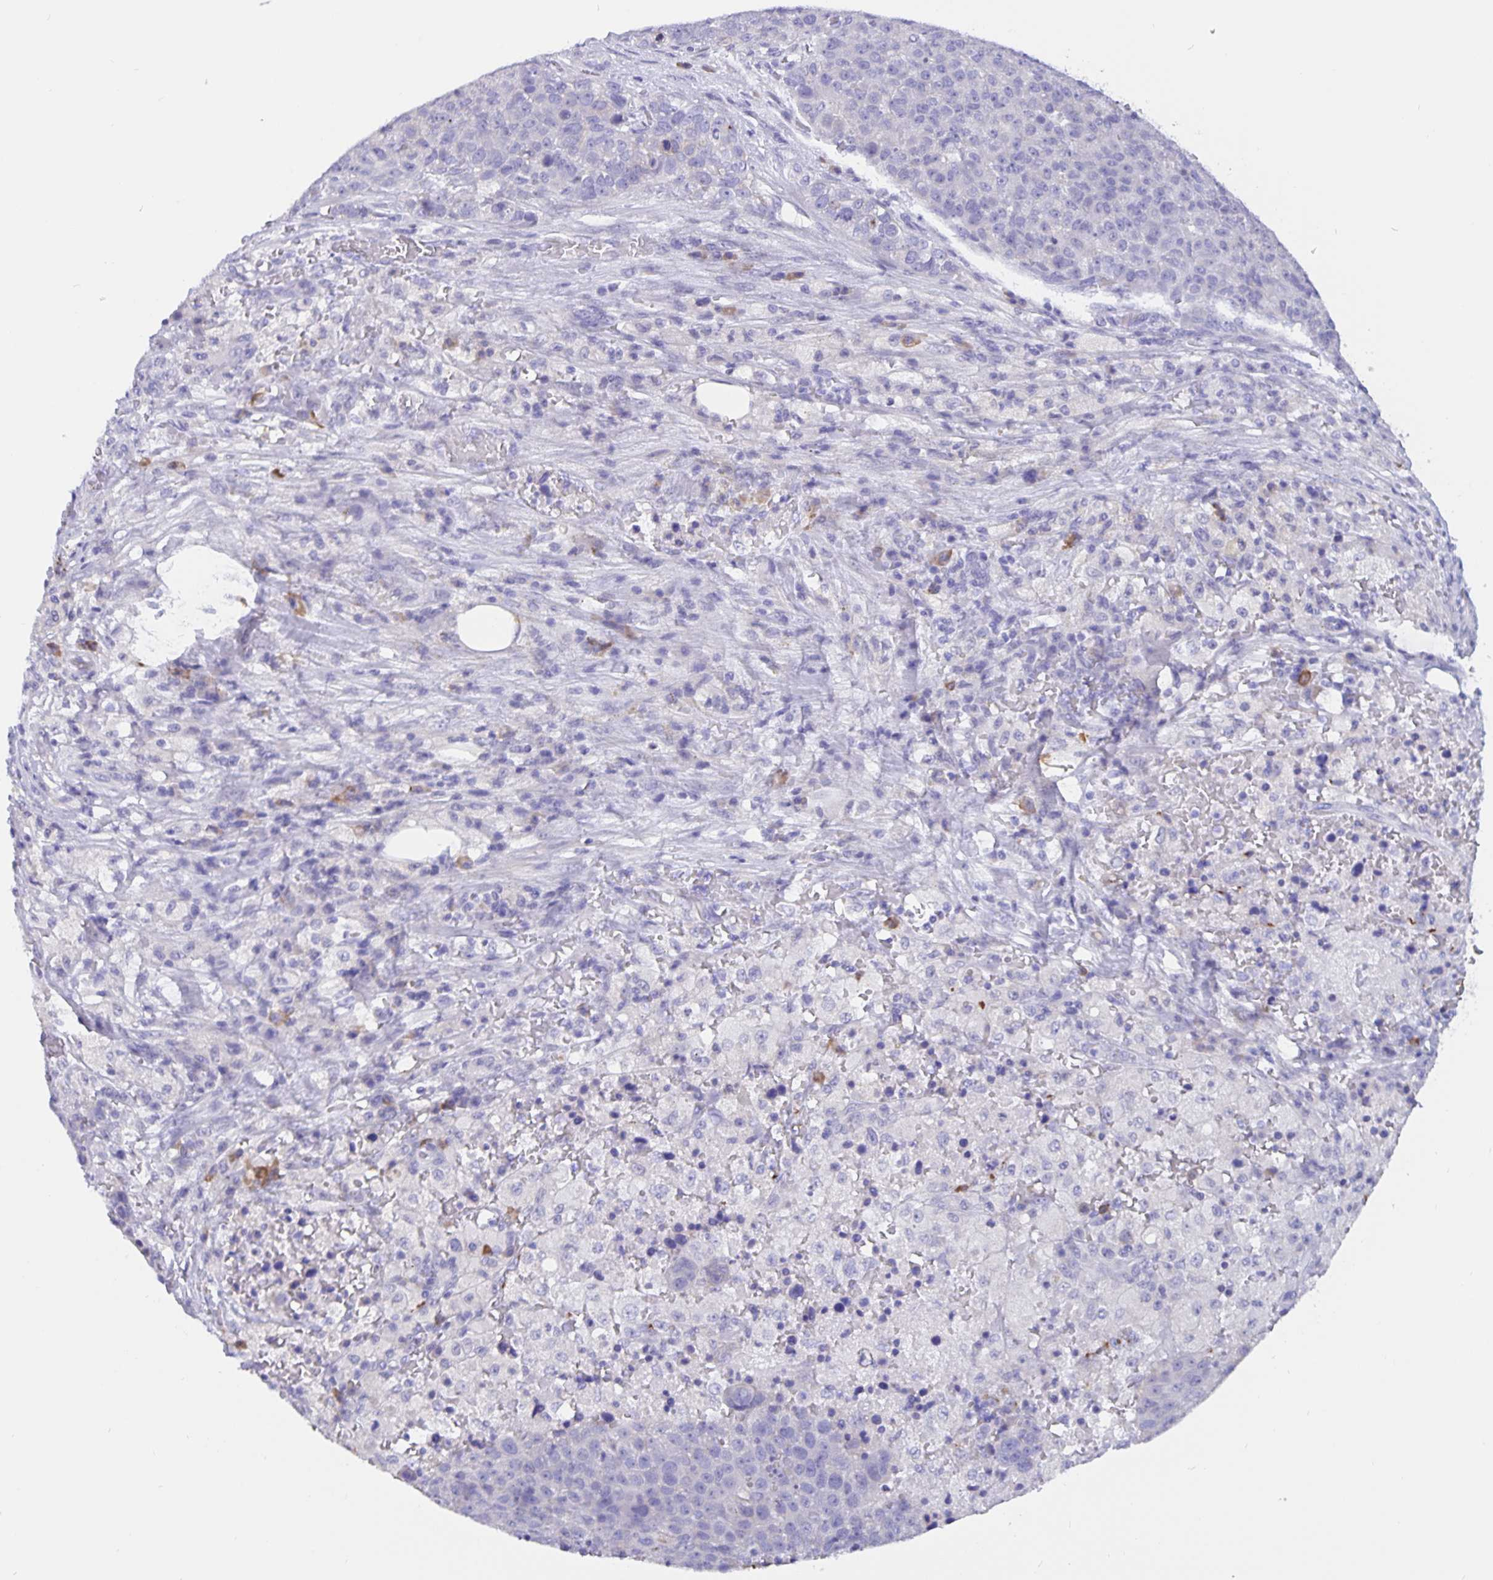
{"staining": {"intensity": "negative", "quantity": "none", "location": "none"}, "tissue": "pancreatic cancer", "cell_type": "Tumor cells", "image_type": "cancer", "snomed": [{"axis": "morphology", "description": "Adenocarcinoma, NOS"}, {"axis": "topography", "description": "Pancreas"}], "caption": "A photomicrograph of human pancreatic cancer (adenocarcinoma) is negative for staining in tumor cells. (DAB (3,3'-diaminobenzidine) IHC with hematoxylin counter stain).", "gene": "ERMN", "patient": {"sex": "female", "age": 61}}